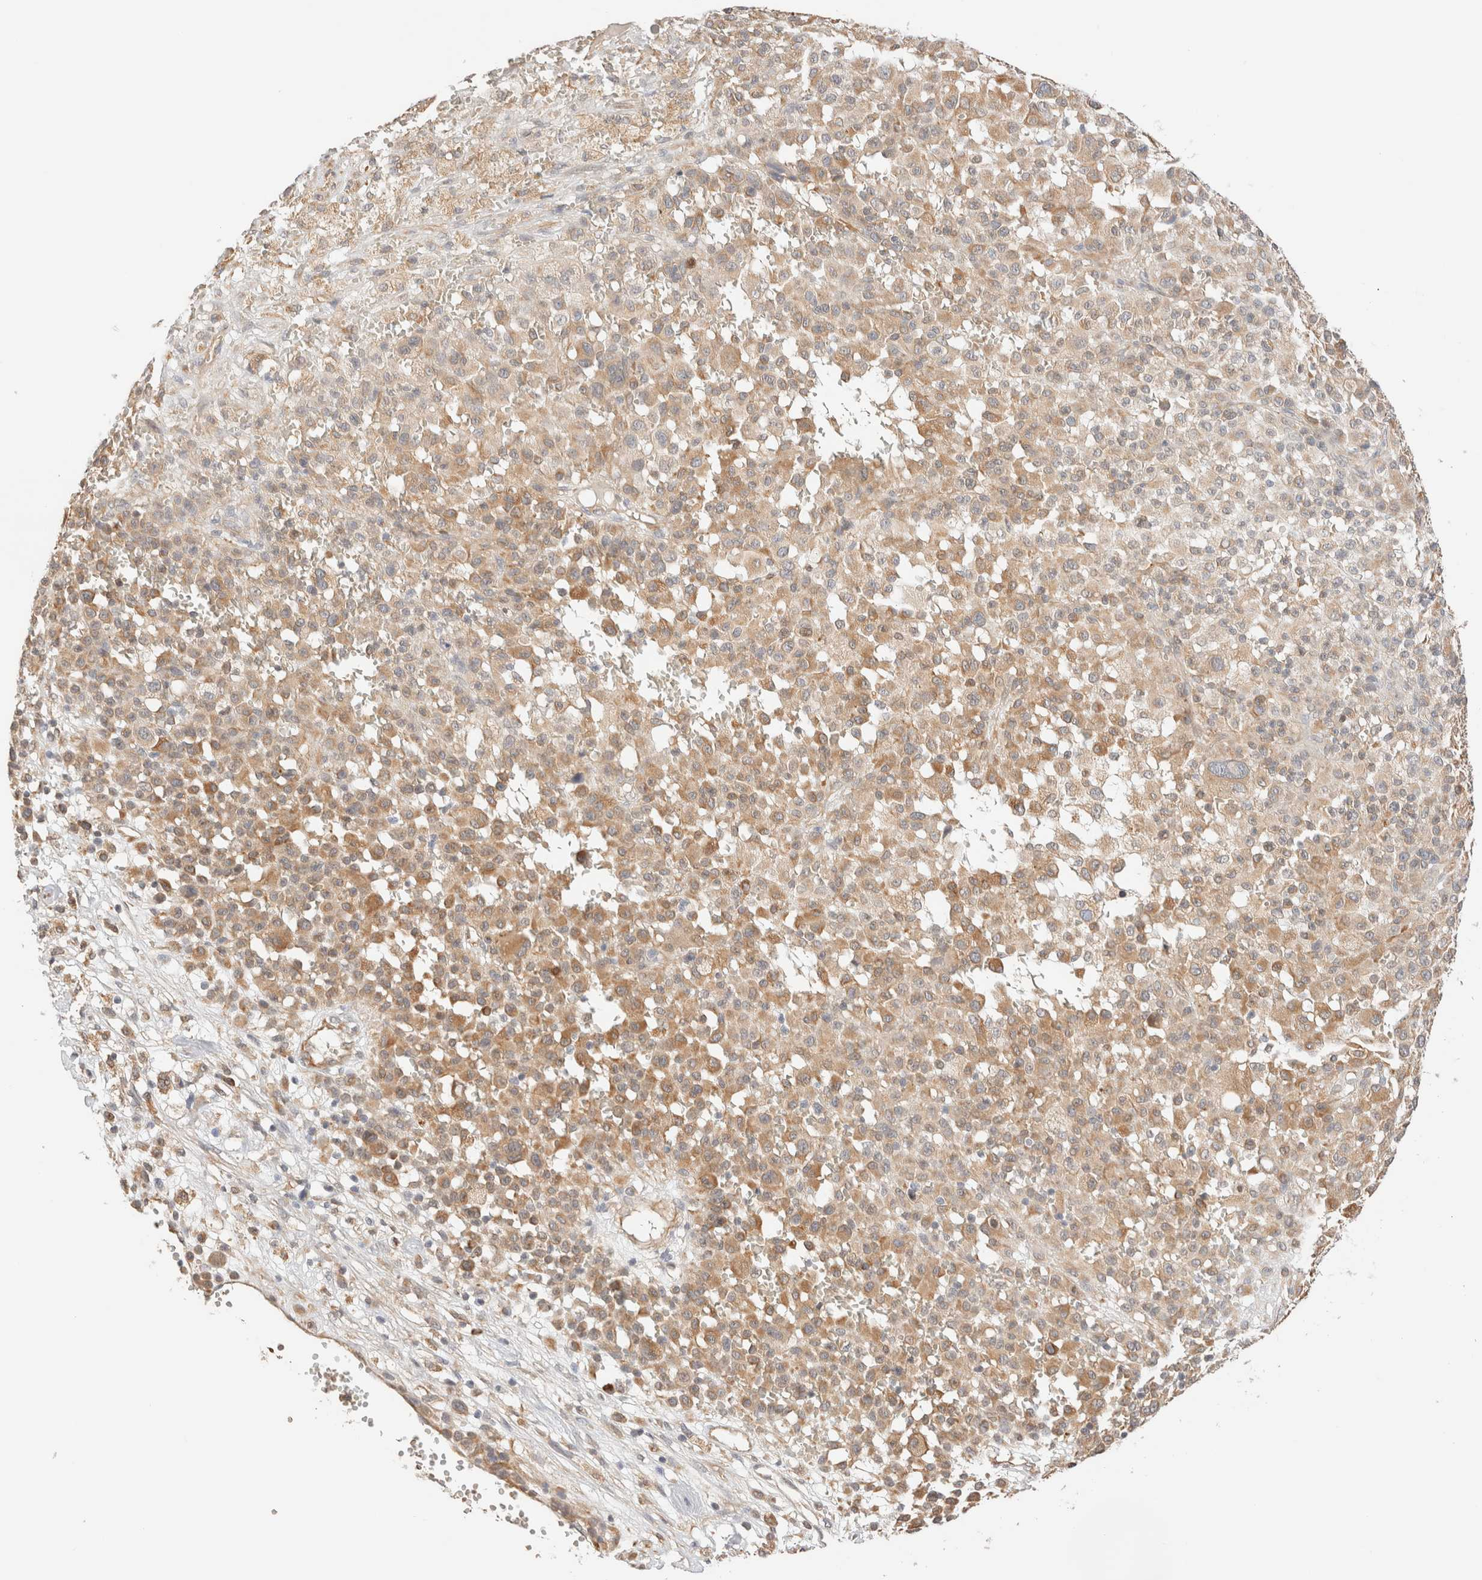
{"staining": {"intensity": "moderate", "quantity": ">75%", "location": "cytoplasmic/membranous"}, "tissue": "melanoma", "cell_type": "Tumor cells", "image_type": "cancer", "snomed": [{"axis": "morphology", "description": "Malignant melanoma, Metastatic site"}, {"axis": "topography", "description": "Skin"}], "caption": "This is a histology image of IHC staining of malignant melanoma (metastatic site), which shows moderate staining in the cytoplasmic/membranous of tumor cells.", "gene": "SYVN1", "patient": {"sex": "female", "age": 74}}